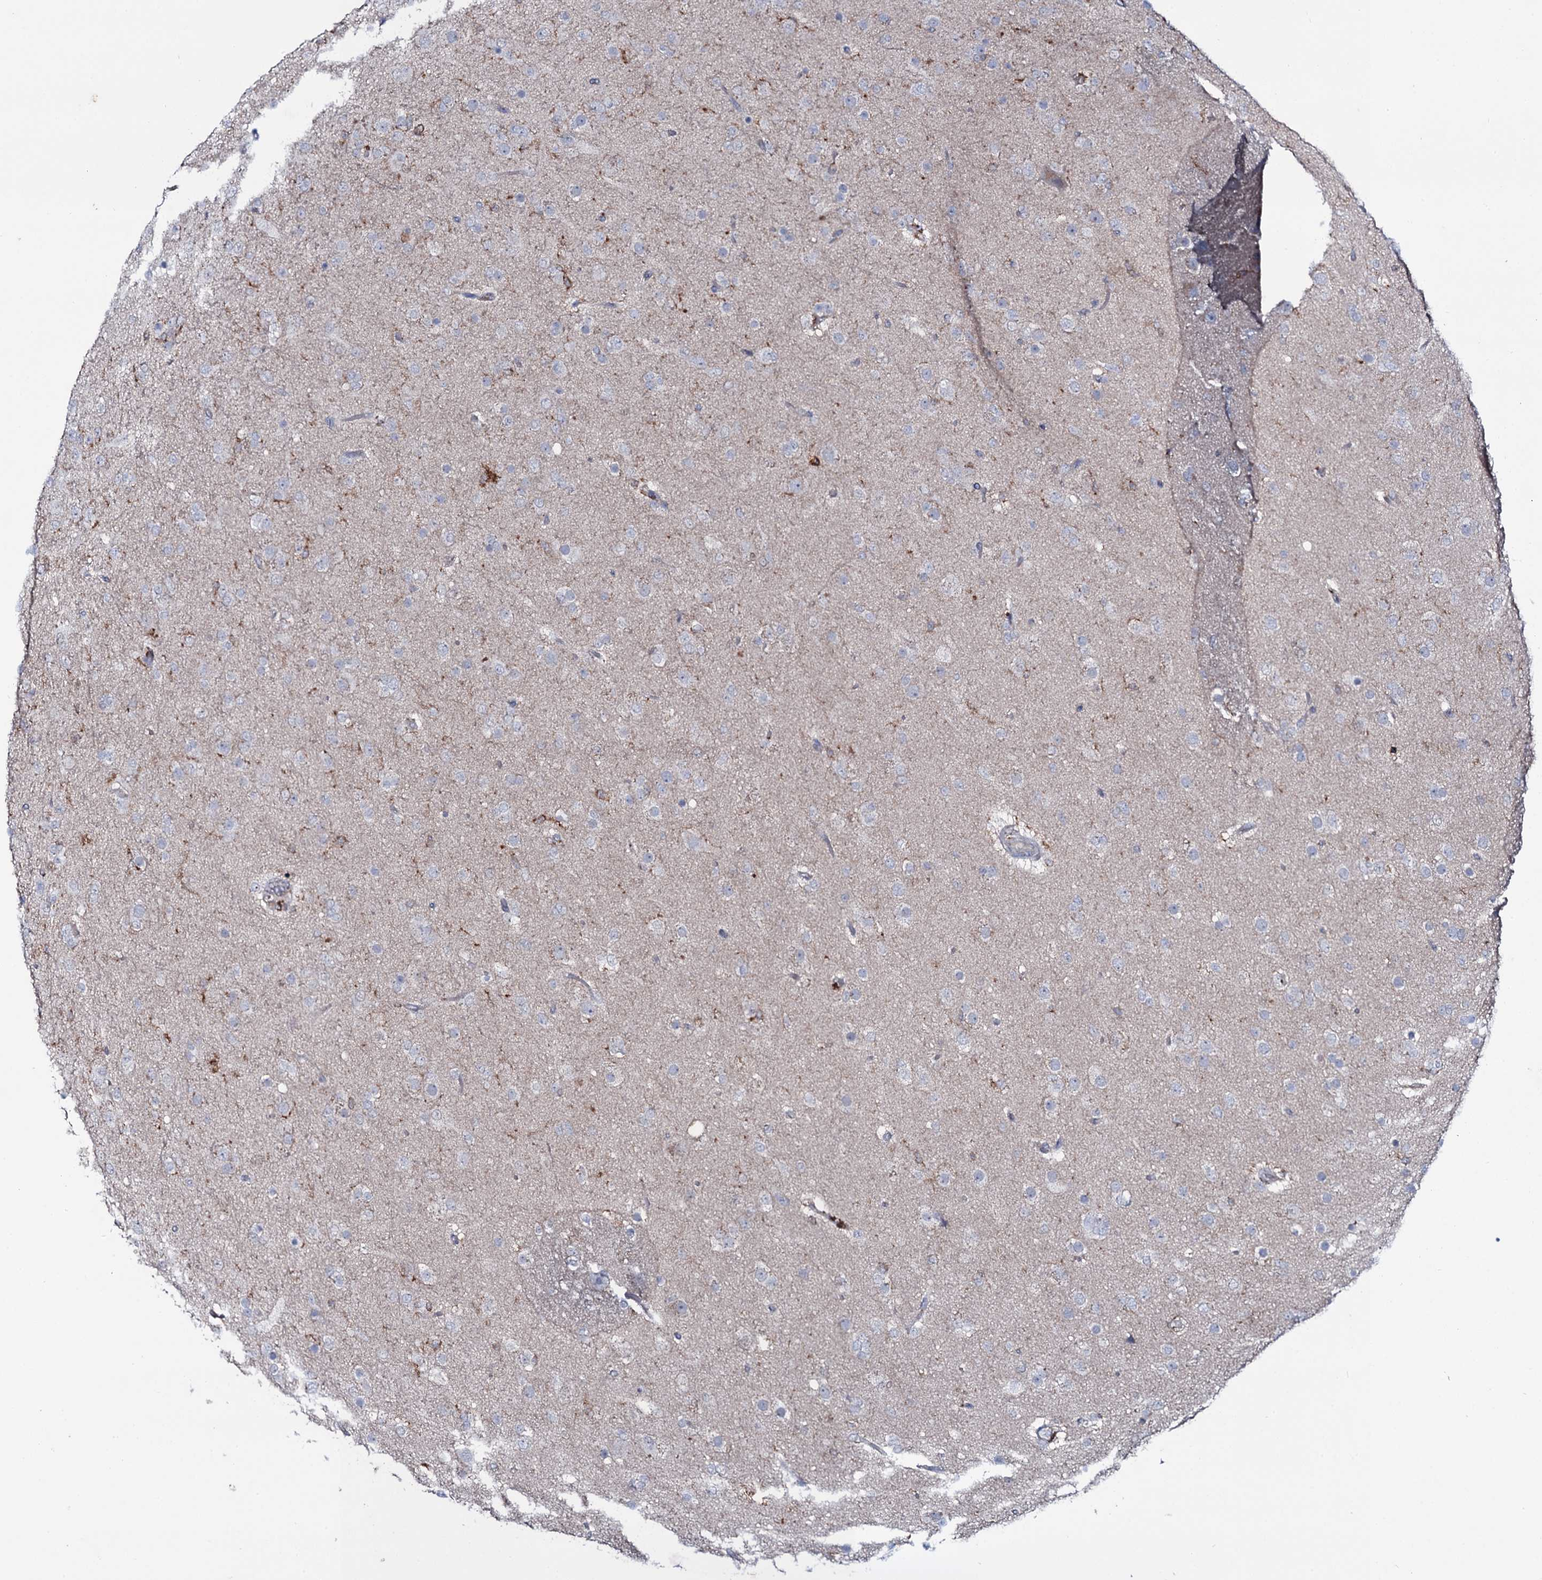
{"staining": {"intensity": "negative", "quantity": "none", "location": "none"}, "tissue": "glioma", "cell_type": "Tumor cells", "image_type": "cancer", "snomed": [{"axis": "morphology", "description": "Glioma, malignant, Low grade"}, {"axis": "topography", "description": "Brain"}], "caption": "Tumor cells show no significant protein expression in low-grade glioma (malignant).", "gene": "SNAP23", "patient": {"sex": "male", "age": 65}}